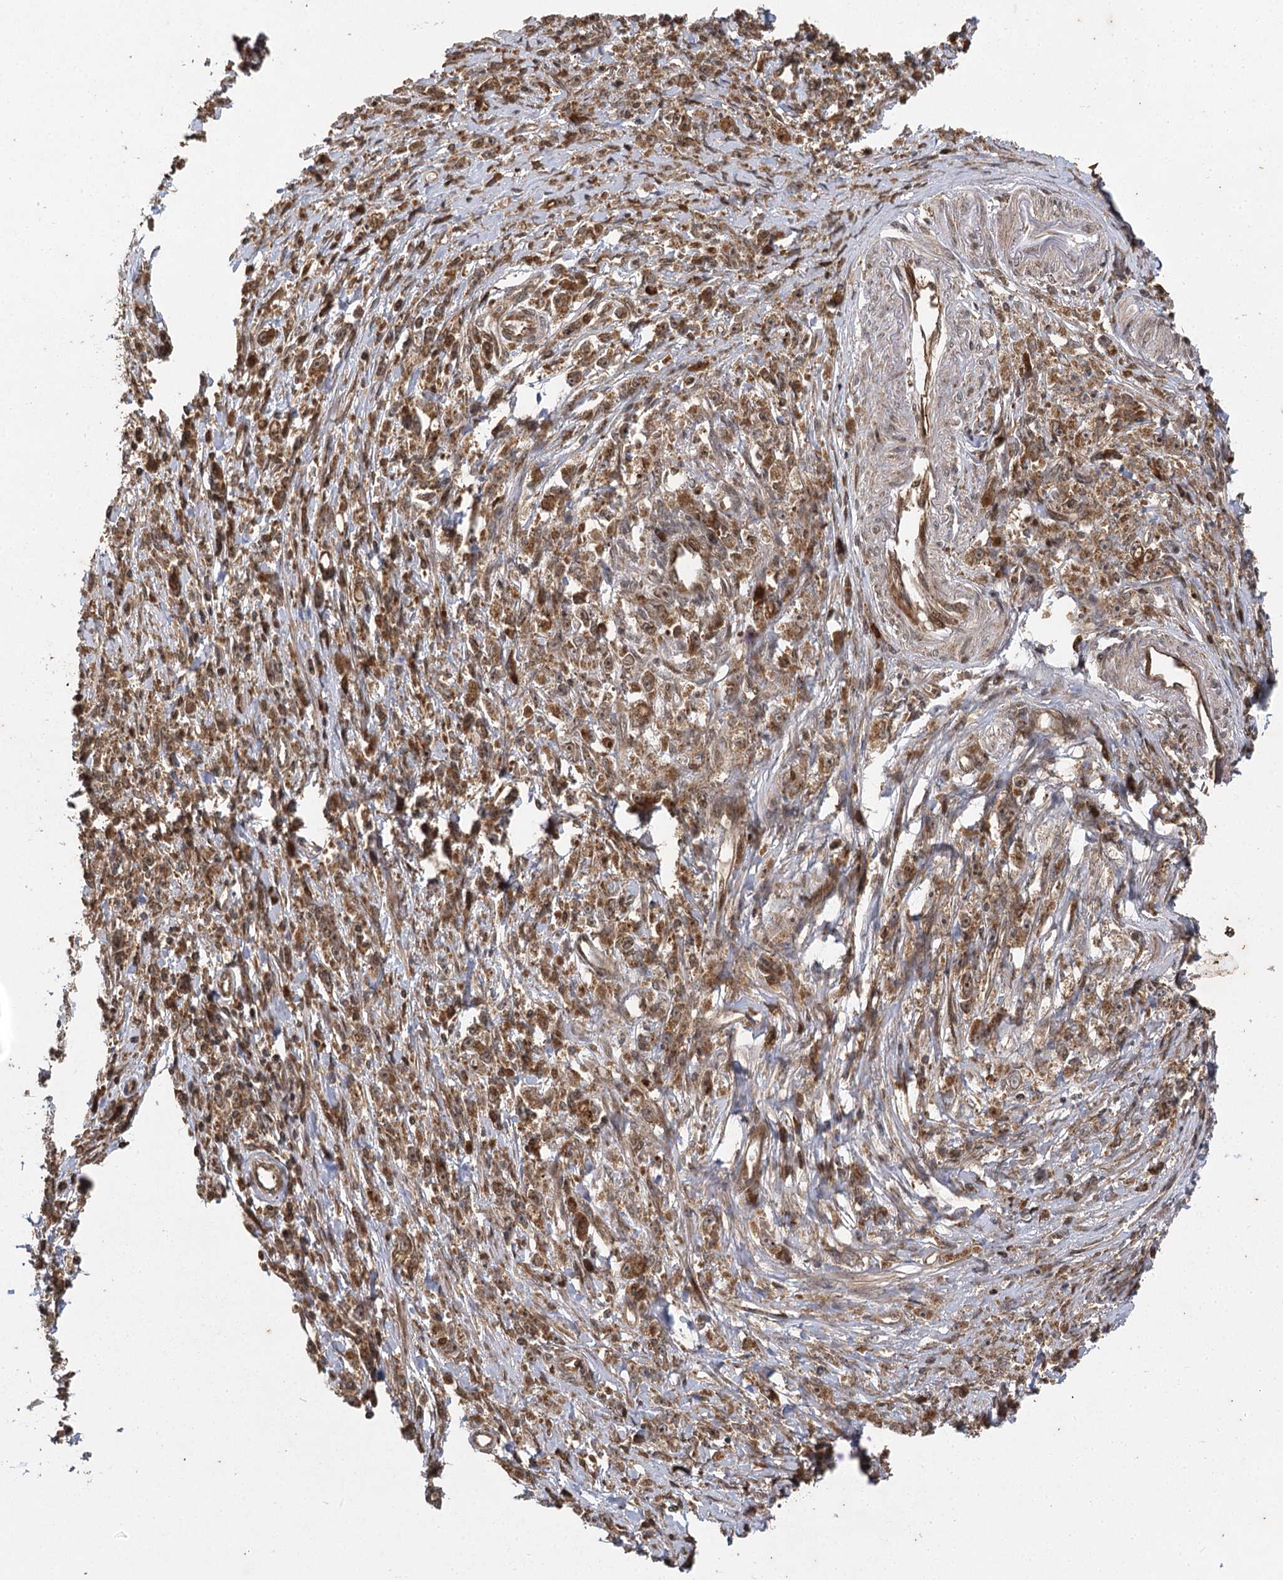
{"staining": {"intensity": "moderate", "quantity": ">75%", "location": "cytoplasmic/membranous,nuclear"}, "tissue": "stomach cancer", "cell_type": "Tumor cells", "image_type": "cancer", "snomed": [{"axis": "morphology", "description": "Adenocarcinoma, NOS"}, {"axis": "topography", "description": "Stomach"}], "caption": "This is a histology image of IHC staining of stomach adenocarcinoma, which shows moderate expression in the cytoplasmic/membranous and nuclear of tumor cells.", "gene": "IL11RA", "patient": {"sex": "female", "age": 59}}